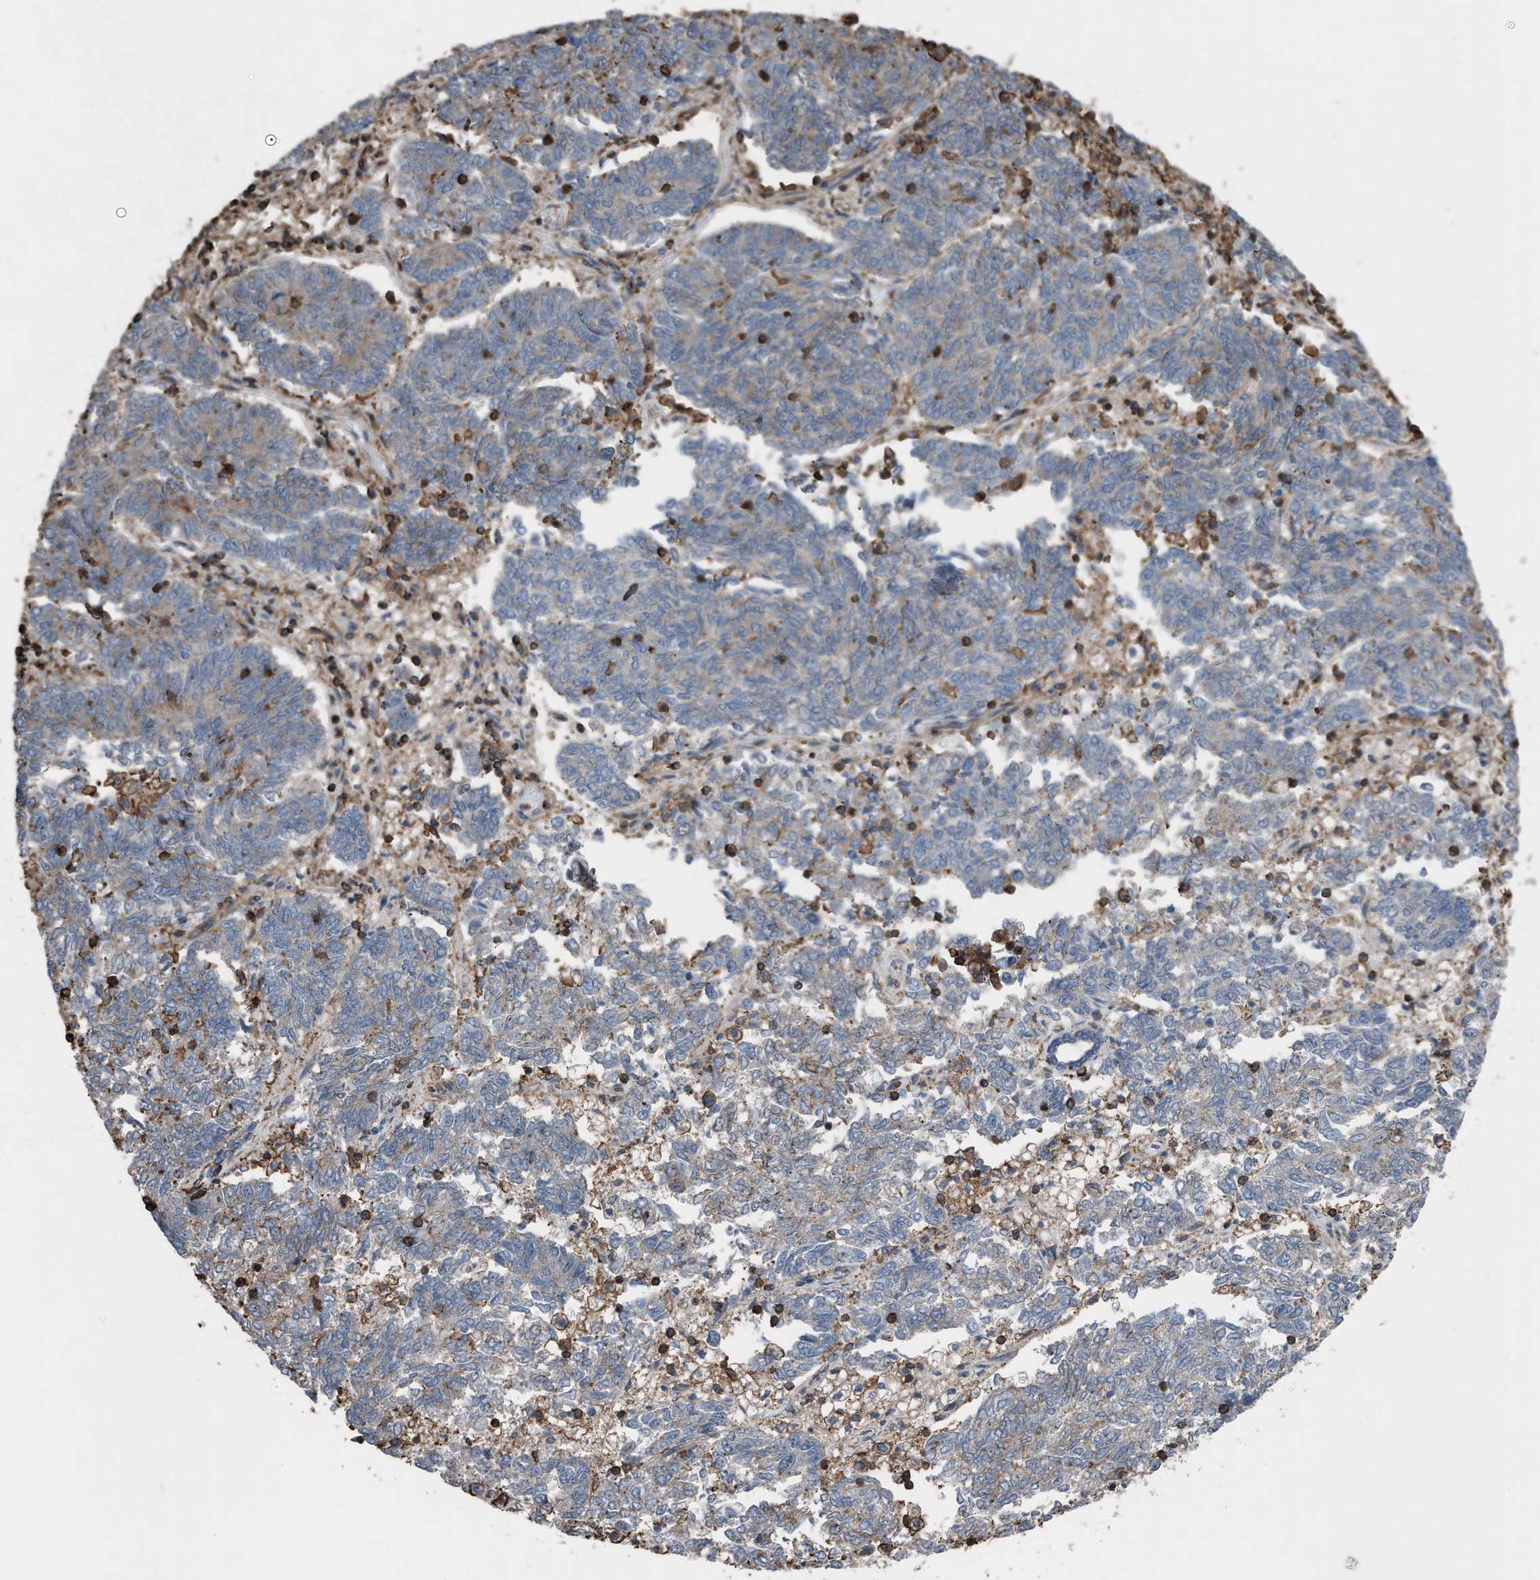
{"staining": {"intensity": "weak", "quantity": "25%-75%", "location": "cytoplasmic/membranous"}, "tissue": "endometrial cancer", "cell_type": "Tumor cells", "image_type": "cancer", "snomed": [{"axis": "morphology", "description": "Adenocarcinoma, NOS"}, {"axis": "topography", "description": "Endometrium"}], "caption": "High-magnification brightfield microscopy of adenocarcinoma (endometrial) stained with DAB (brown) and counterstained with hematoxylin (blue). tumor cells exhibit weak cytoplasmic/membranous positivity is identified in about25%-75% of cells.", "gene": "RSPO3", "patient": {"sex": "female", "age": 80}}